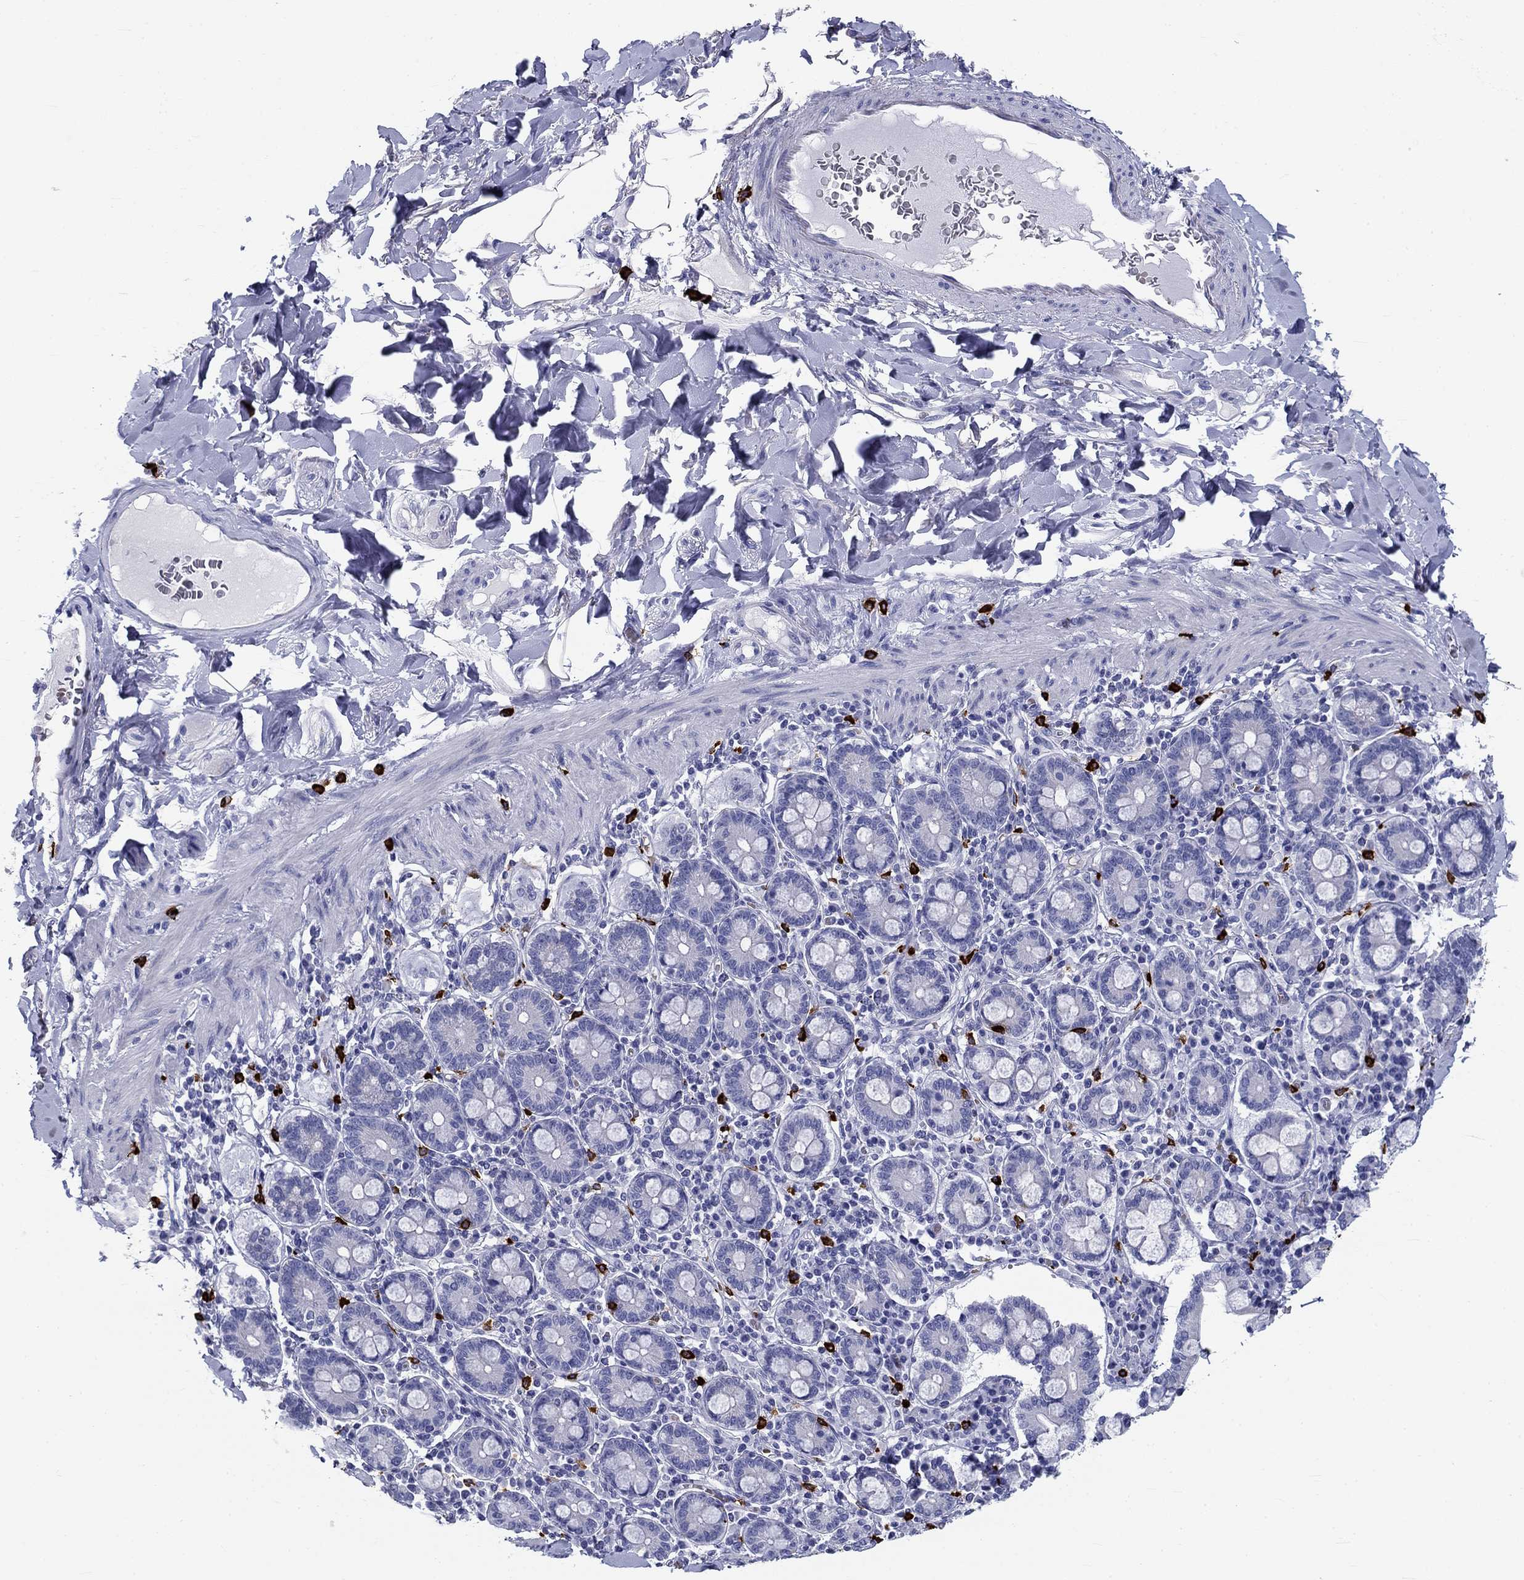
{"staining": {"intensity": "negative", "quantity": "none", "location": "none"}, "tissue": "adipose tissue", "cell_type": "Adipocytes", "image_type": "normal", "snomed": [{"axis": "morphology", "description": "Normal tissue, NOS"}, {"axis": "topography", "description": "Smooth muscle"}, {"axis": "topography", "description": "Duodenum"}, {"axis": "topography", "description": "Peripheral nerve tissue"}], "caption": "IHC micrograph of benign adipose tissue: adipose tissue stained with DAB shows no significant protein expression in adipocytes.", "gene": "CD40LG", "patient": {"sex": "female", "age": 61}}